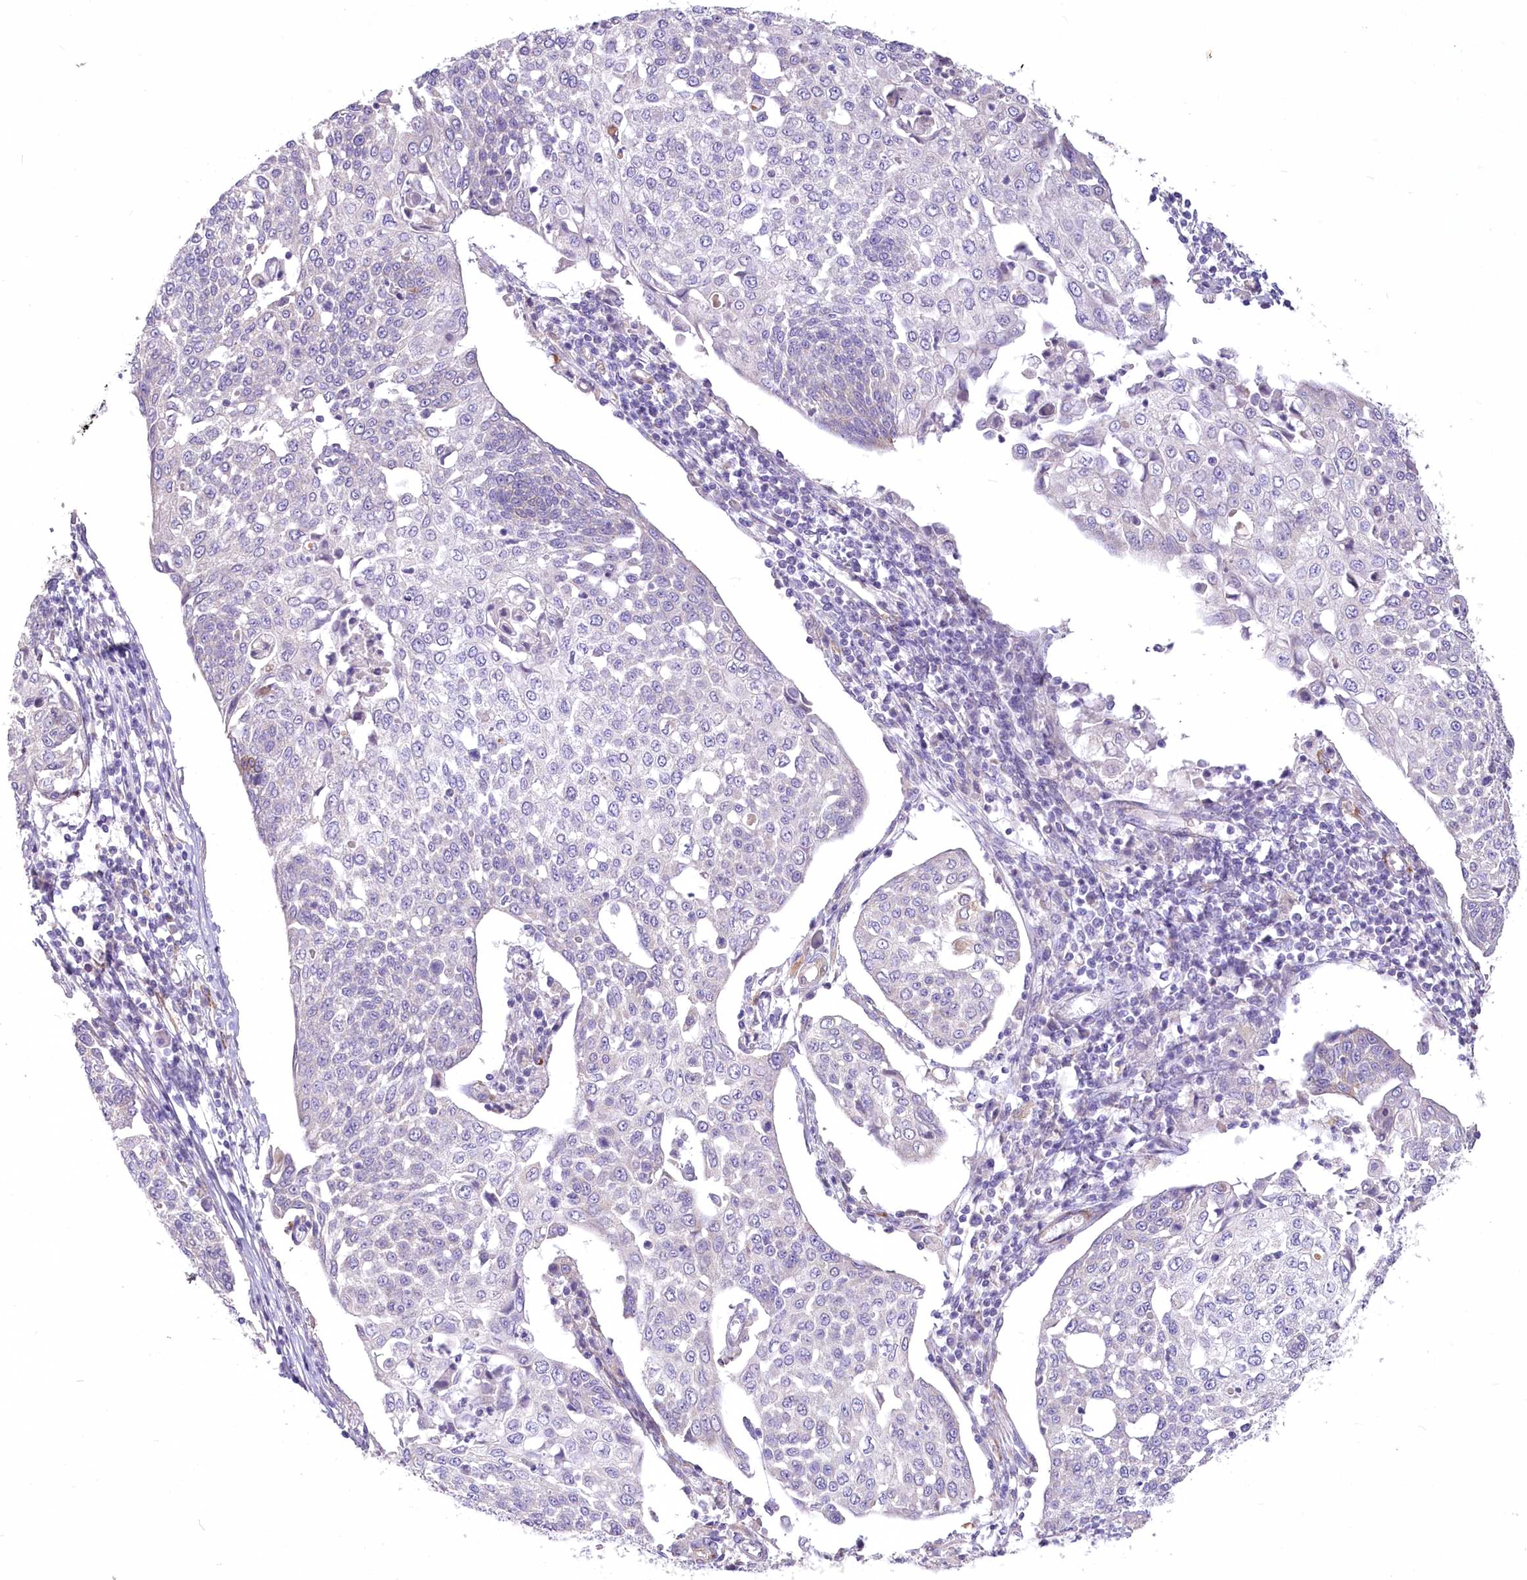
{"staining": {"intensity": "negative", "quantity": "none", "location": "none"}, "tissue": "cervical cancer", "cell_type": "Tumor cells", "image_type": "cancer", "snomed": [{"axis": "morphology", "description": "Squamous cell carcinoma, NOS"}, {"axis": "topography", "description": "Cervix"}], "caption": "Squamous cell carcinoma (cervical) stained for a protein using IHC shows no staining tumor cells.", "gene": "ANGPTL3", "patient": {"sex": "female", "age": 34}}